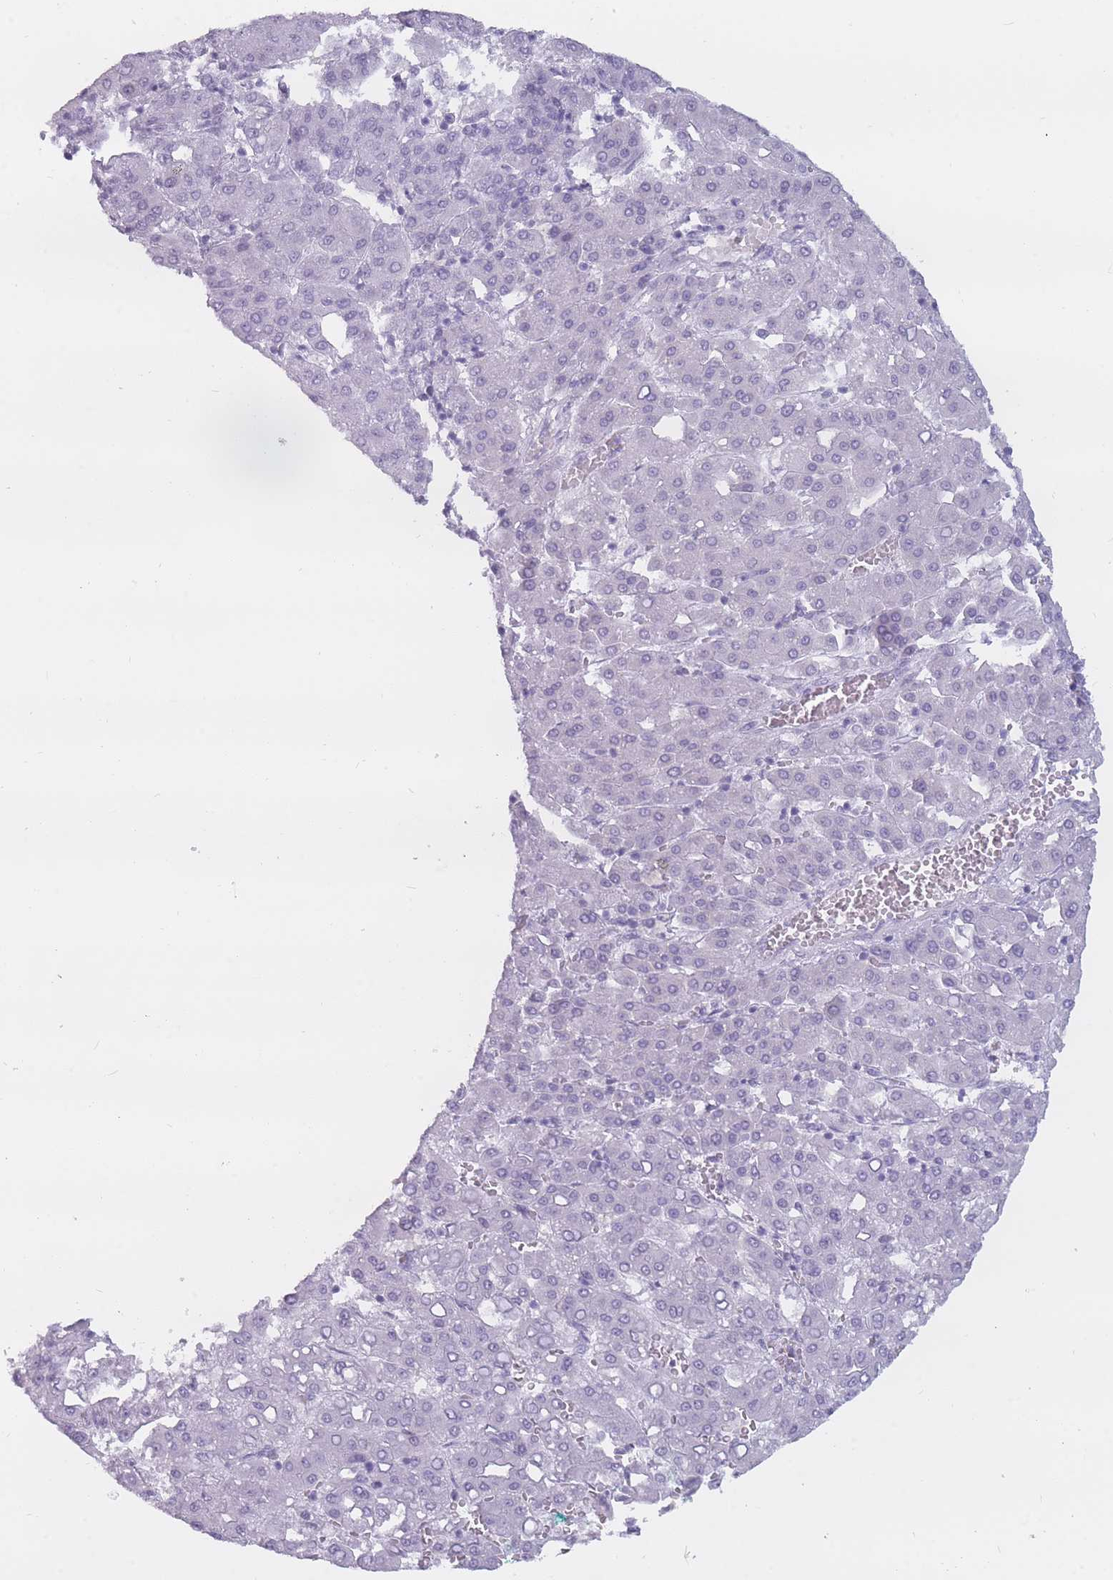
{"staining": {"intensity": "negative", "quantity": "none", "location": "none"}, "tissue": "liver cancer", "cell_type": "Tumor cells", "image_type": "cancer", "snomed": [{"axis": "morphology", "description": "Carcinoma, Hepatocellular, NOS"}, {"axis": "topography", "description": "Liver"}], "caption": "High power microscopy photomicrograph of an IHC histopathology image of liver hepatocellular carcinoma, revealing no significant expression in tumor cells.", "gene": "PNMA3", "patient": {"sex": "male", "age": 65}}